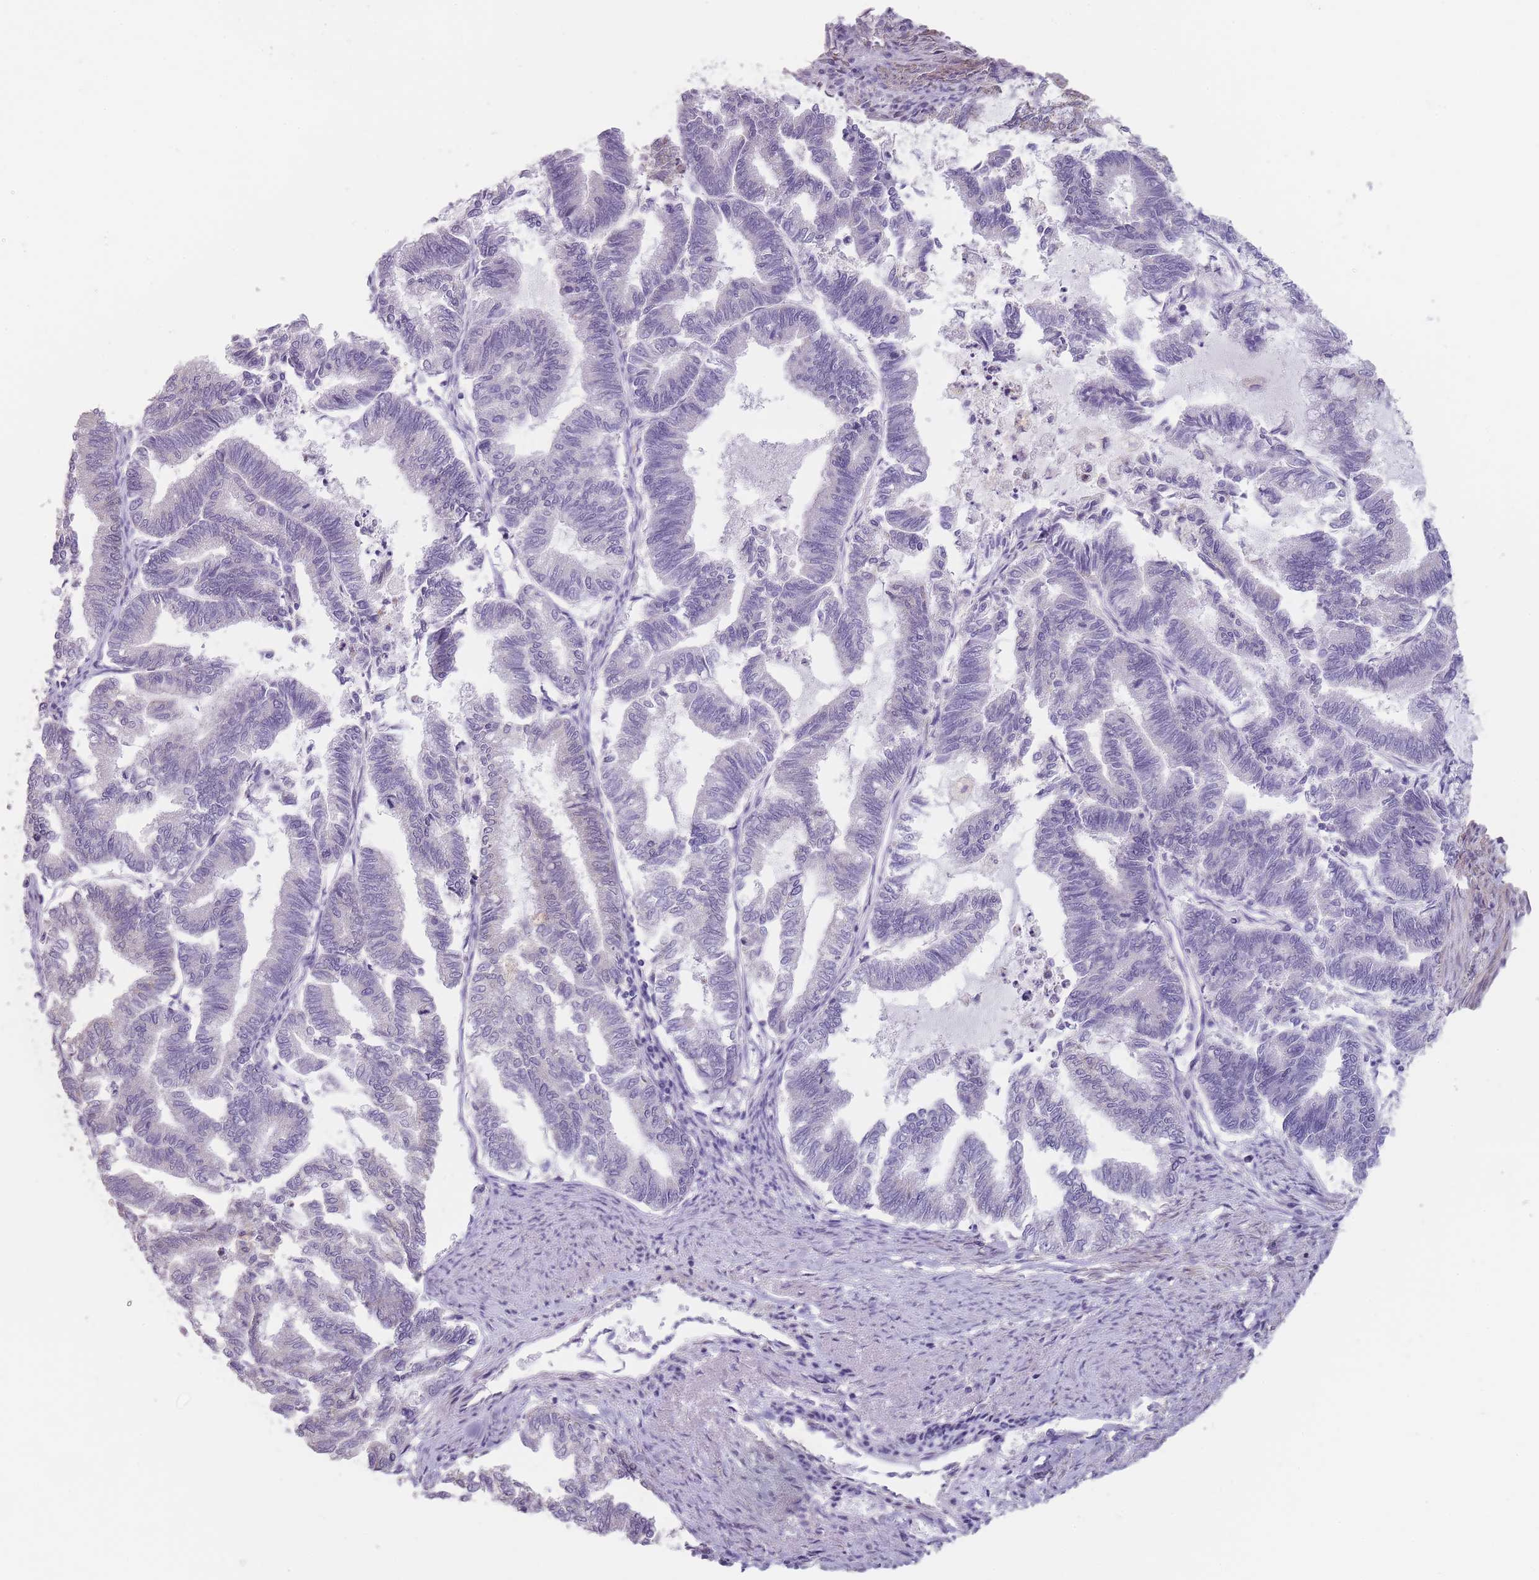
{"staining": {"intensity": "negative", "quantity": "none", "location": "none"}, "tissue": "endometrial cancer", "cell_type": "Tumor cells", "image_type": "cancer", "snomed": [{"axis": "morphology", "description": "Adenocarcinoma, NOS"}, {"axis": "topography", "description": "Endometrium"}], "caption": "This is an immunohistochemistry (IHC) photomicrograph of human endometrial cancer (adenocarcinoma). There is no expression in tumor cells.", "gene": "ZBTB24", "patient": {"sex": "female", "age": 79}}